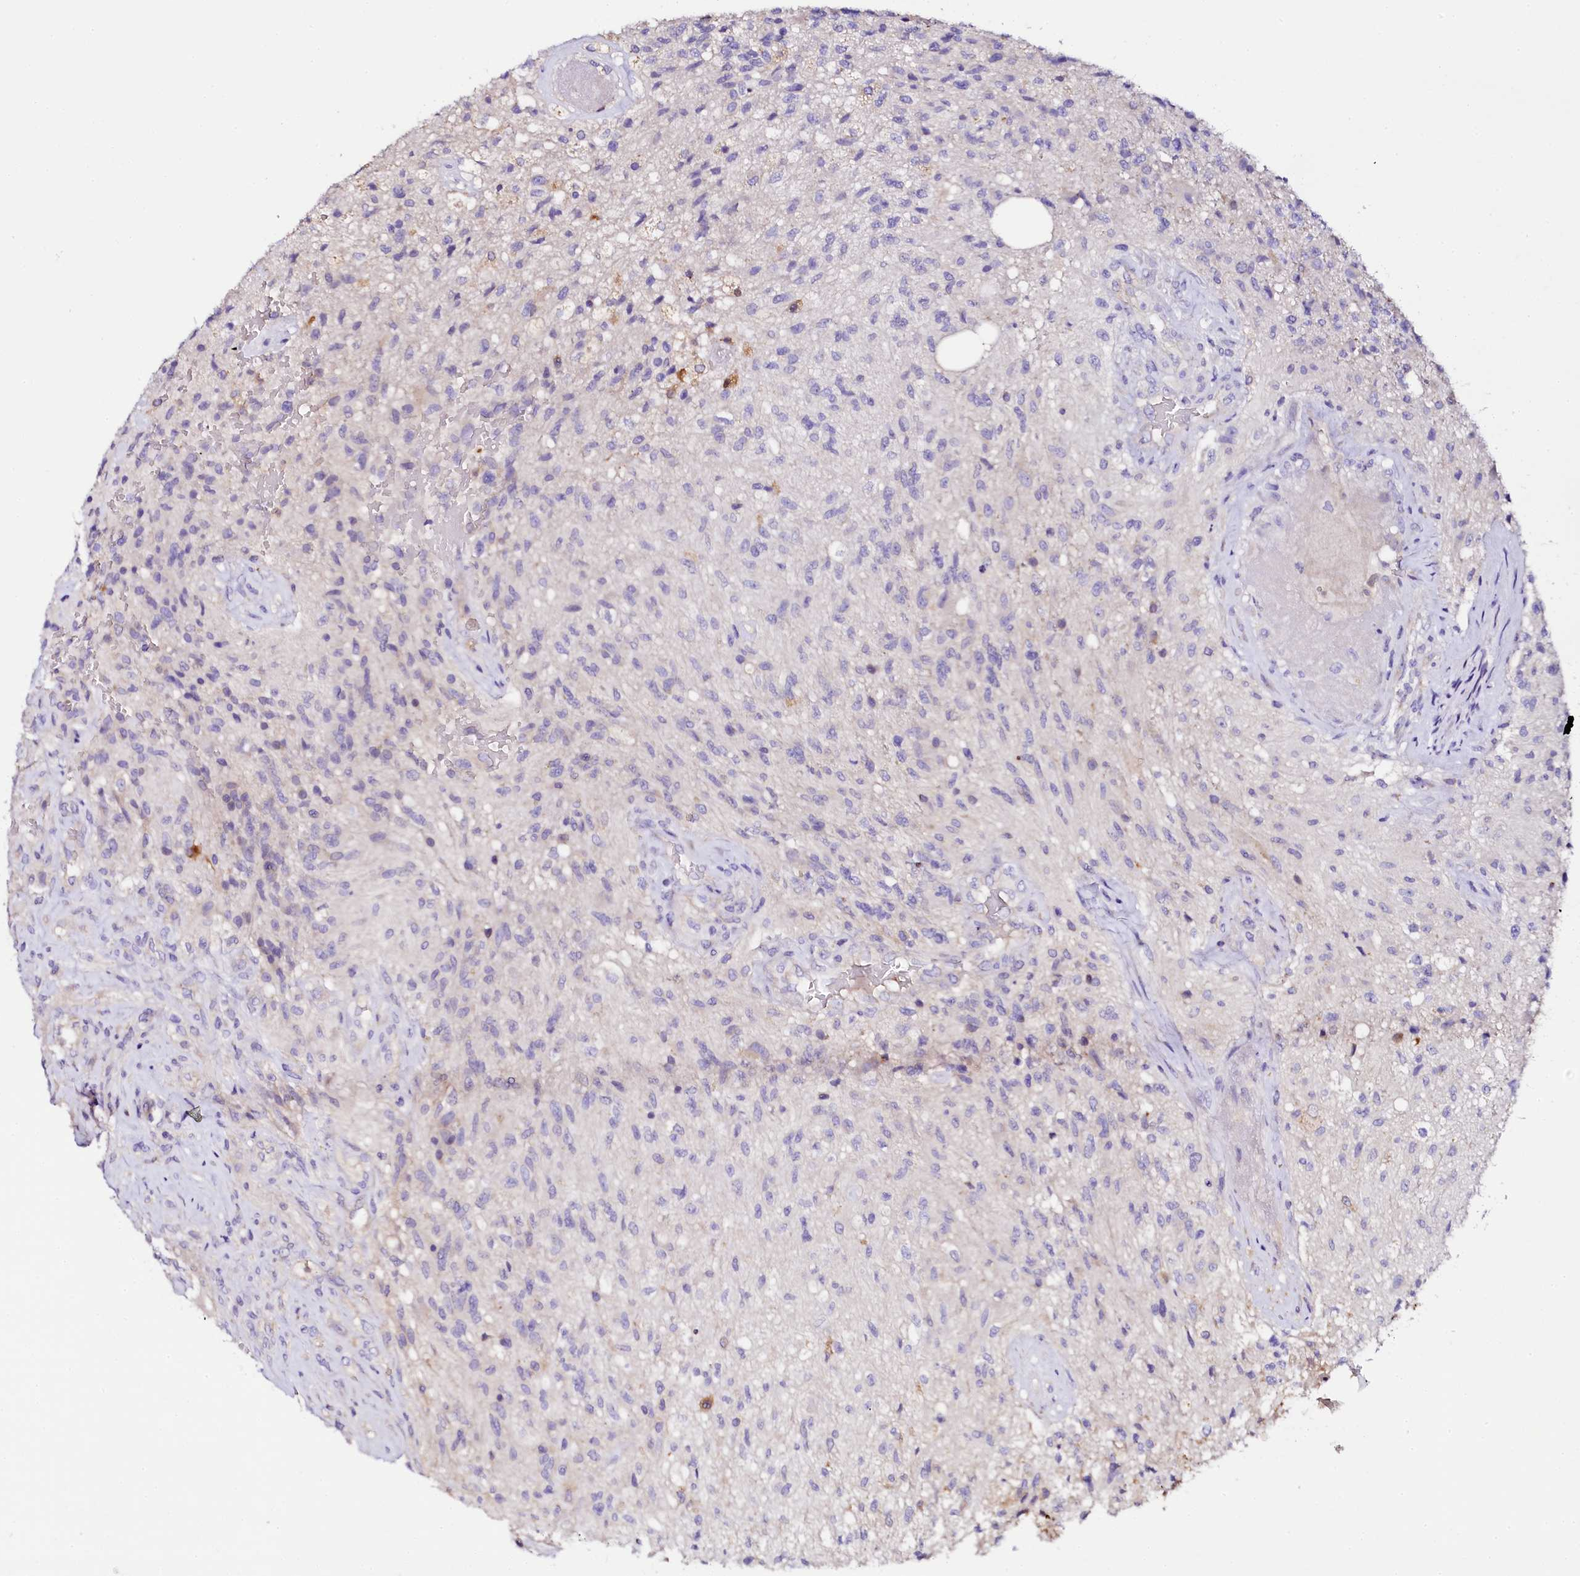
{"staining": {"intensity": "negative", "quantity": "none", "location": "none"}, "tissue": "glioma", "cell_type": "Tumor cells", "image_type": "cancer", "snomed": [{"axis": "morphology", "description": "Glioma, malignant, High grade"}, {"axis": "topography", "description": "Brain"}], "caption": "DAB immunohistochemical staining of malignant glioma (high-grade) shows no significant positivity in tumor cells. (DAB (3,3'-diaminobenzidine) IHC visualized using brightfield microscopy, high magnification).", "gene": "NAA16", "patient": {"sex": "male", "age": 56}}